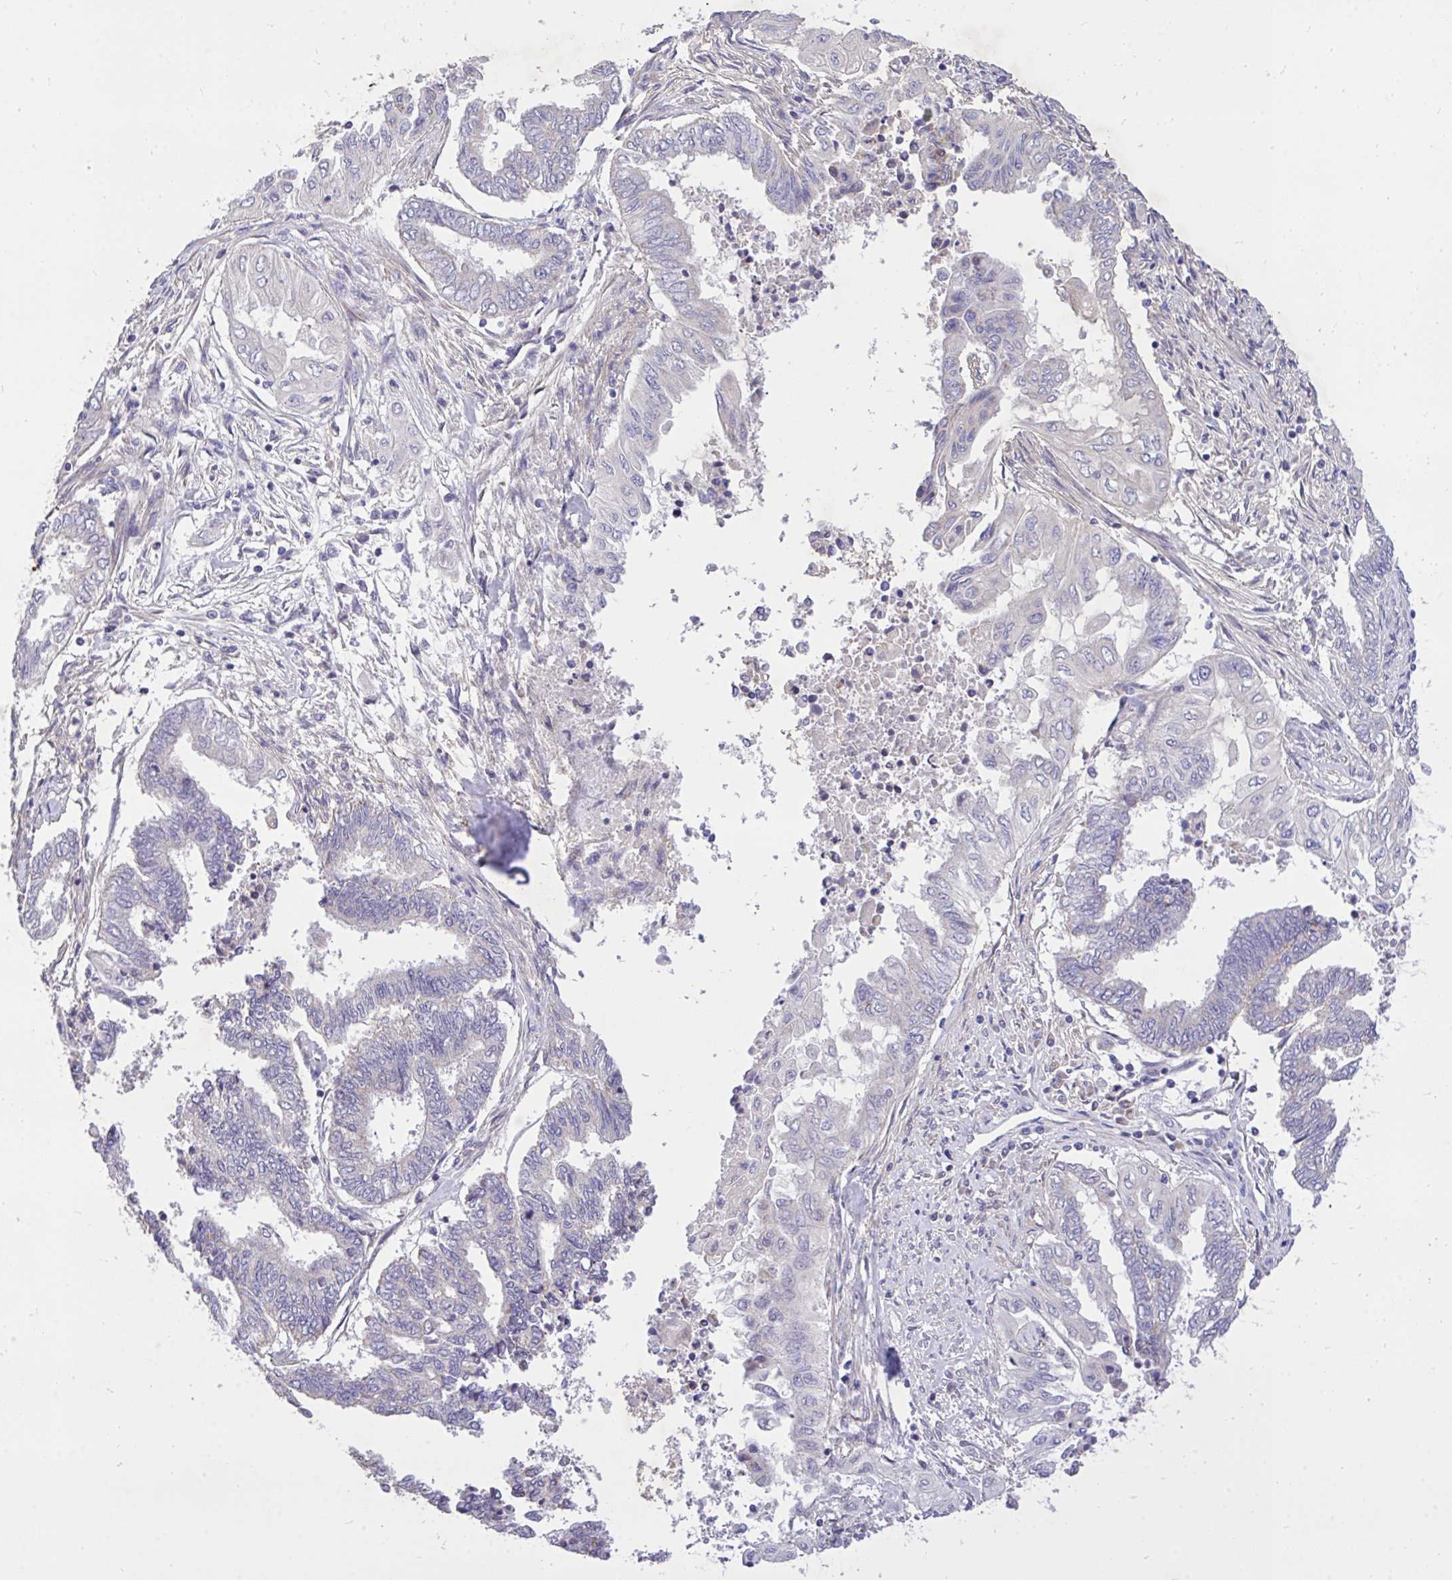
{"staining": {"intensity": "negative", "quantity": "none", "location": "none"}, "tissue": "endometrial cancer", "cell_type": "Tumor cells", "image_type": "cancer", "snomed": [{"axis": "morphology", "description": "Adenocarcinoma, NOS"}, {"axis": "topography", "description": "Uterus"}, {"axis": "topography", "description": "Endometrium"}], "caption": "Immunohistochemistry (IHC) photomicrograph of neoplastic tissue: human endometrial adenocarcinoma stained with DAB (3,3'-diaminobenzidine) displays no significant protein staining in tumor cells.", "gene": "MPC2", "patient": {"sex": "female", "age": 70}}